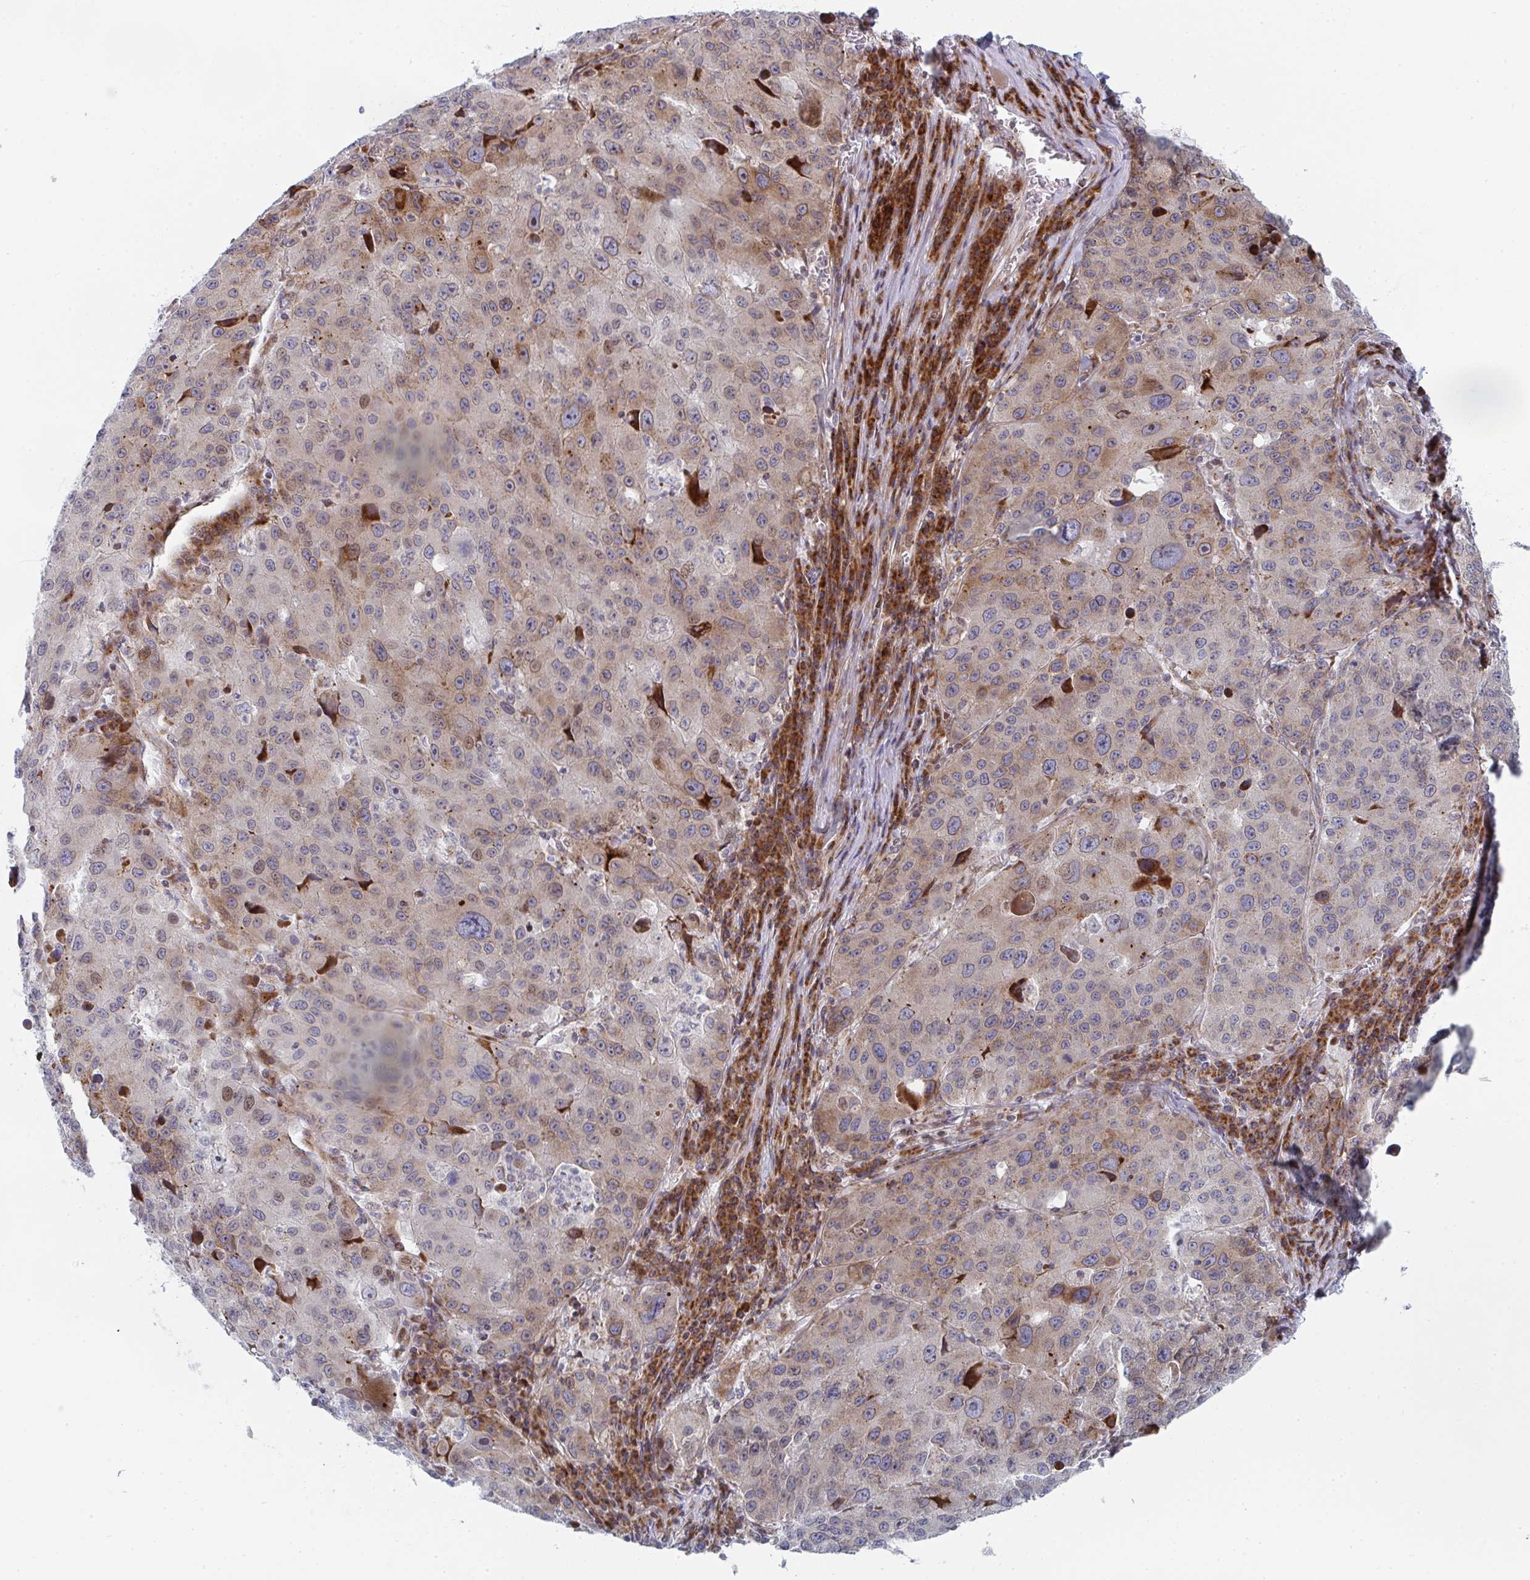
{"staining": {"intensity": "weak", "quantity": "25%-75%", "location": "cytoplasmic/membranous"}, "tissue": "stomach cancer", "cell_type": "Tumor cells", "image_type": "cancer", "snomed": [{"axis": "morphology", "description": "Adenocarcinoma, NOS"}, {"axis": "topography", "description": "Stomach"}], "caption": "Adenocarcinoma (stomach) stained with DAB (3,3'-diaminobenzidine) immunohistochemistry displays low levels of weak cytoplasmic/membranous expression in about 25%-75% of tumor cells.", "gene": "PRKCH", "patient": {"sex": "male", "age": 71}}